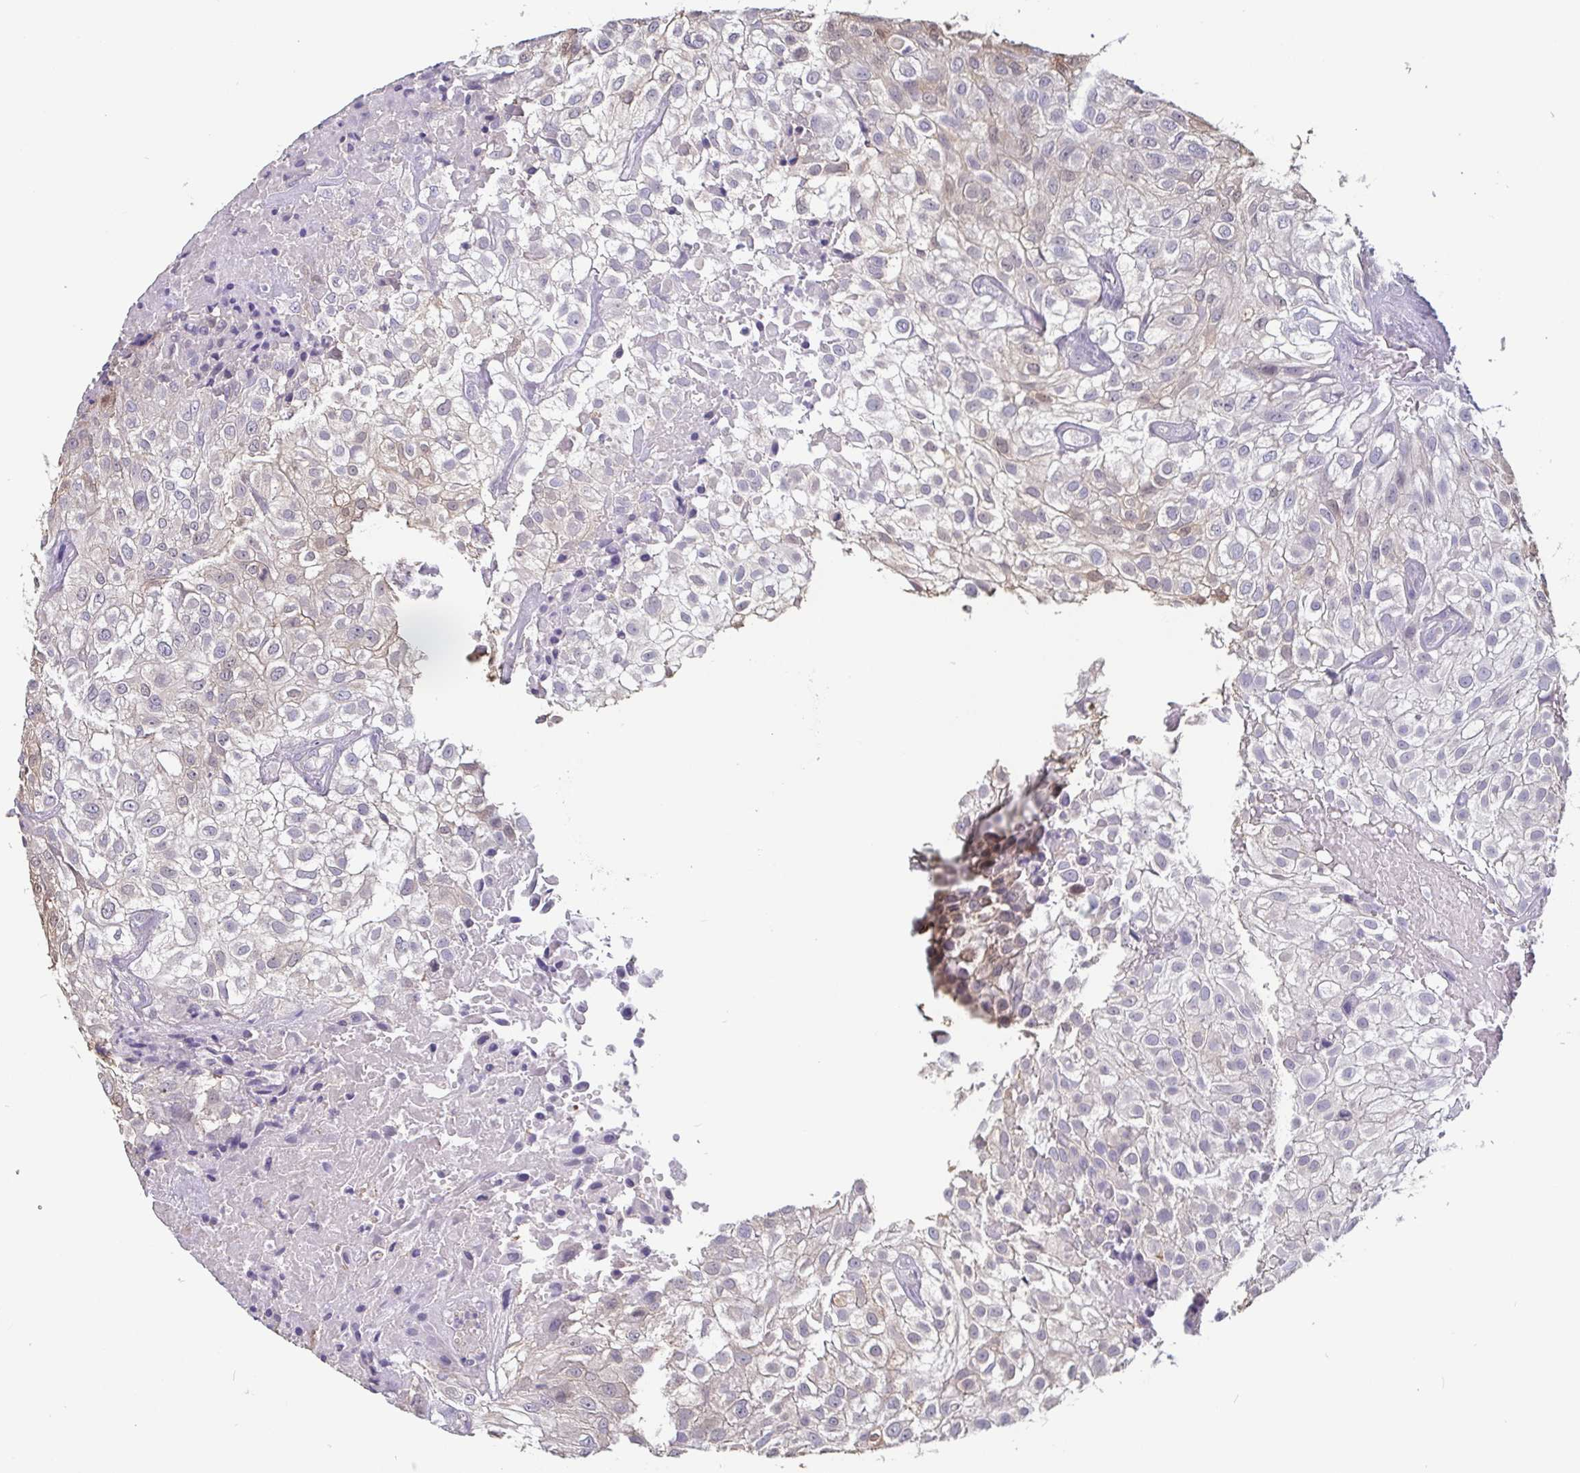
{"staining": {"intensity": "negative", "quantity": "none", "location": "none"}, "tissue": "urothelial cancer", "cell_type": "Tumor cells", "image_type": "cancer", "snomed": [{"axis": "morphology", "description": "Urothelial carcinoma, High grade"}, {"axis": "topography", "description": "Urinary bladder"}], "caption": "A high-resolution photomicrograph shows immunohistochemistry staining of urothelial carcinoma (high-grade), which reveals no significant expression in tumor cells.", "gene": "IDH1", "patient": {"sex": "male", "age": 56}}